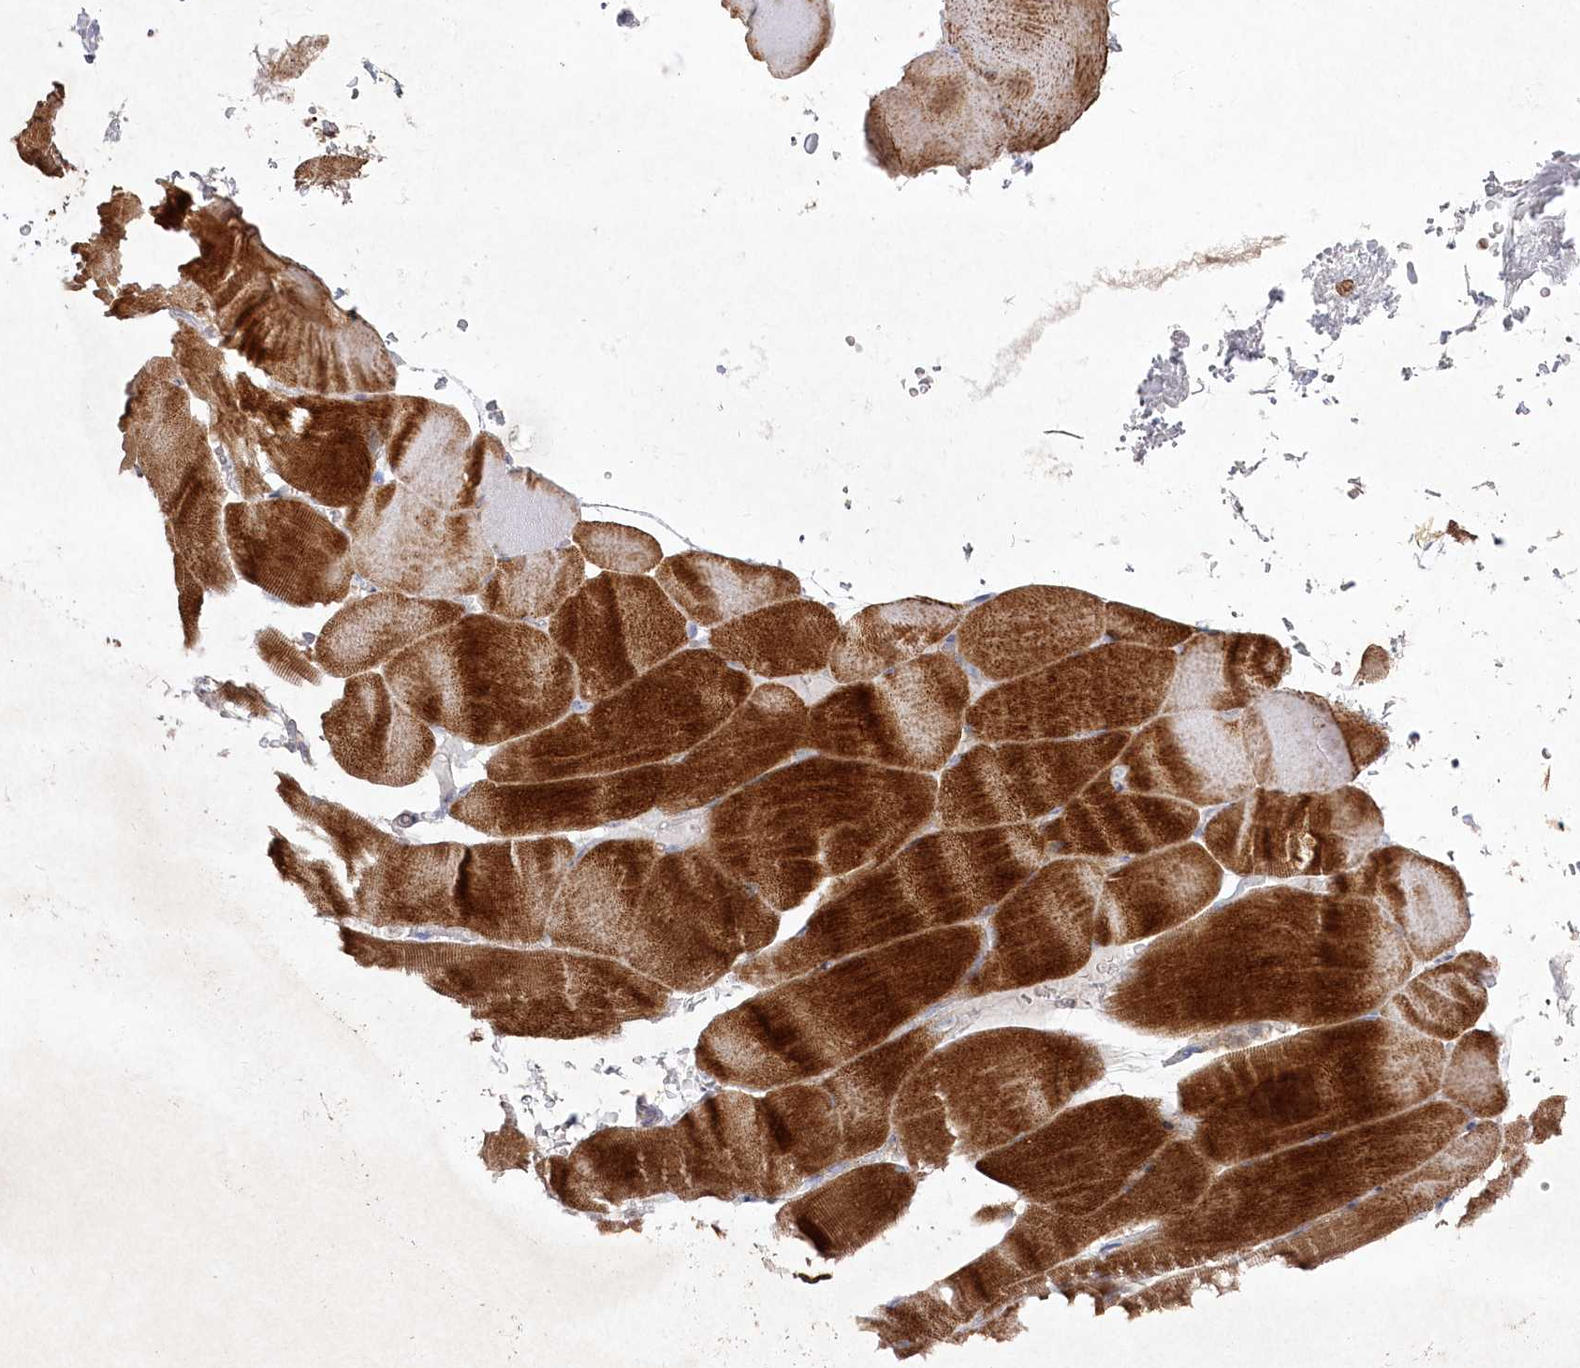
{"staining": {"intensity": "strong", "quantity": "25%-75%", "location": "cytoplasmic/membranous"}, "tissue": "skeletal muscle", "cell_type": "Myocytes", "image_type": "normal", "snomed": [{"axis": "morphology", "description": "Normal tissue, NOS"}, {"axis": "topography", "description": "Skeletal muscle"}, {"axis": "topography", "description": "Parathyroid gland"}], "caption": "A brown stain highlights strong cytoplasmic/membranous expression of a protein in myocytes of benign human skeletal muscle.", "gene": "TGFBRAP1", "patient": {"sex": "female", "age": 37}}